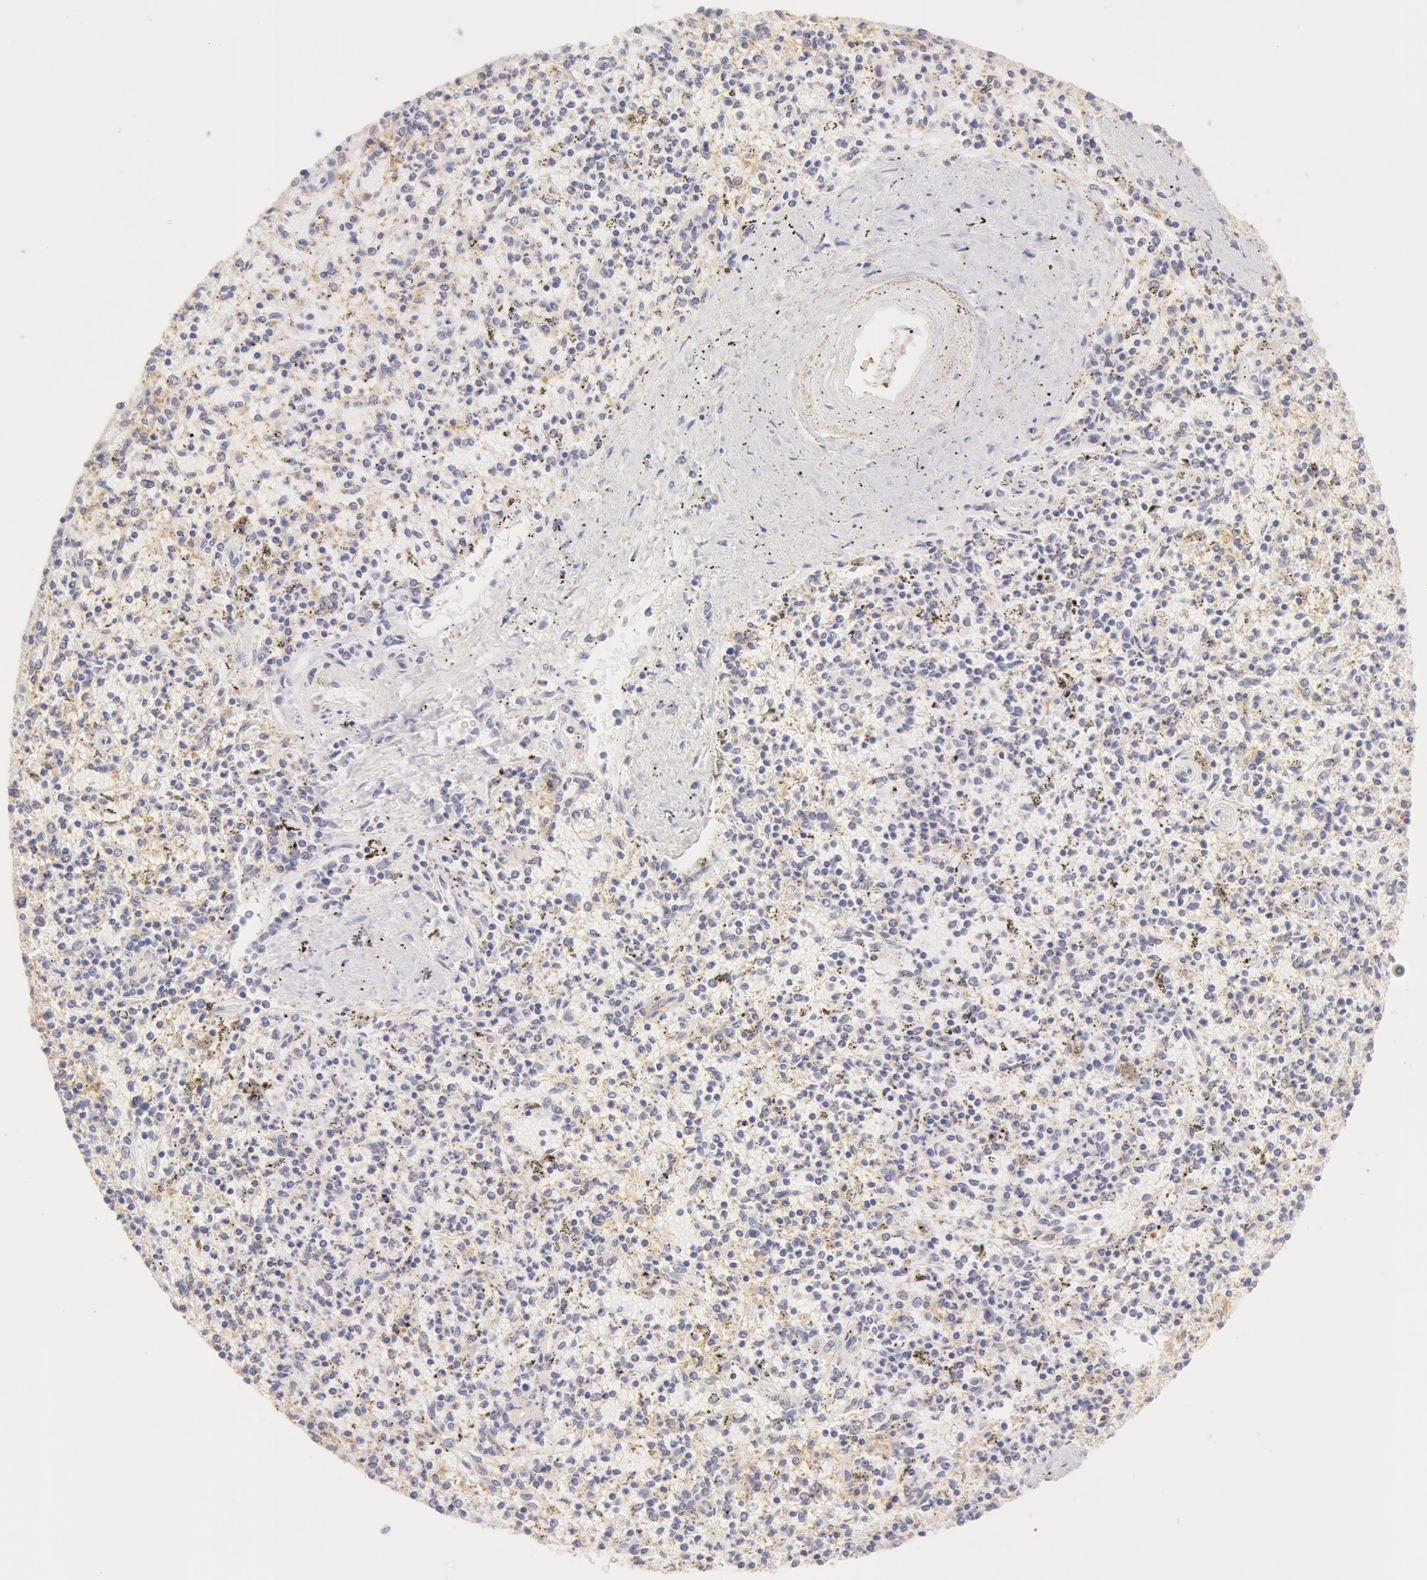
{"staining": {"intensity": "negative", "quantity": "none", "location": "none"}, "tissue": "spleen", "cell_type": "Cells in red pulp", "image_type": "normal", "snomed": [{"axis": "morphology", "description": "Normal tissue, NOS"}, {"axis": "topography", "description": "Spleen"}], "caption": "Immunohistochemical staining of benign human spleen displays no significant staining in cells in red pulp. (DAB (3,3'-diaminobenzidine) immunohistochemistry visualized using brightfield microscopy, high magnification).", "gene": "ZNF597", "patient": {"sex": "male", "age": 72}}